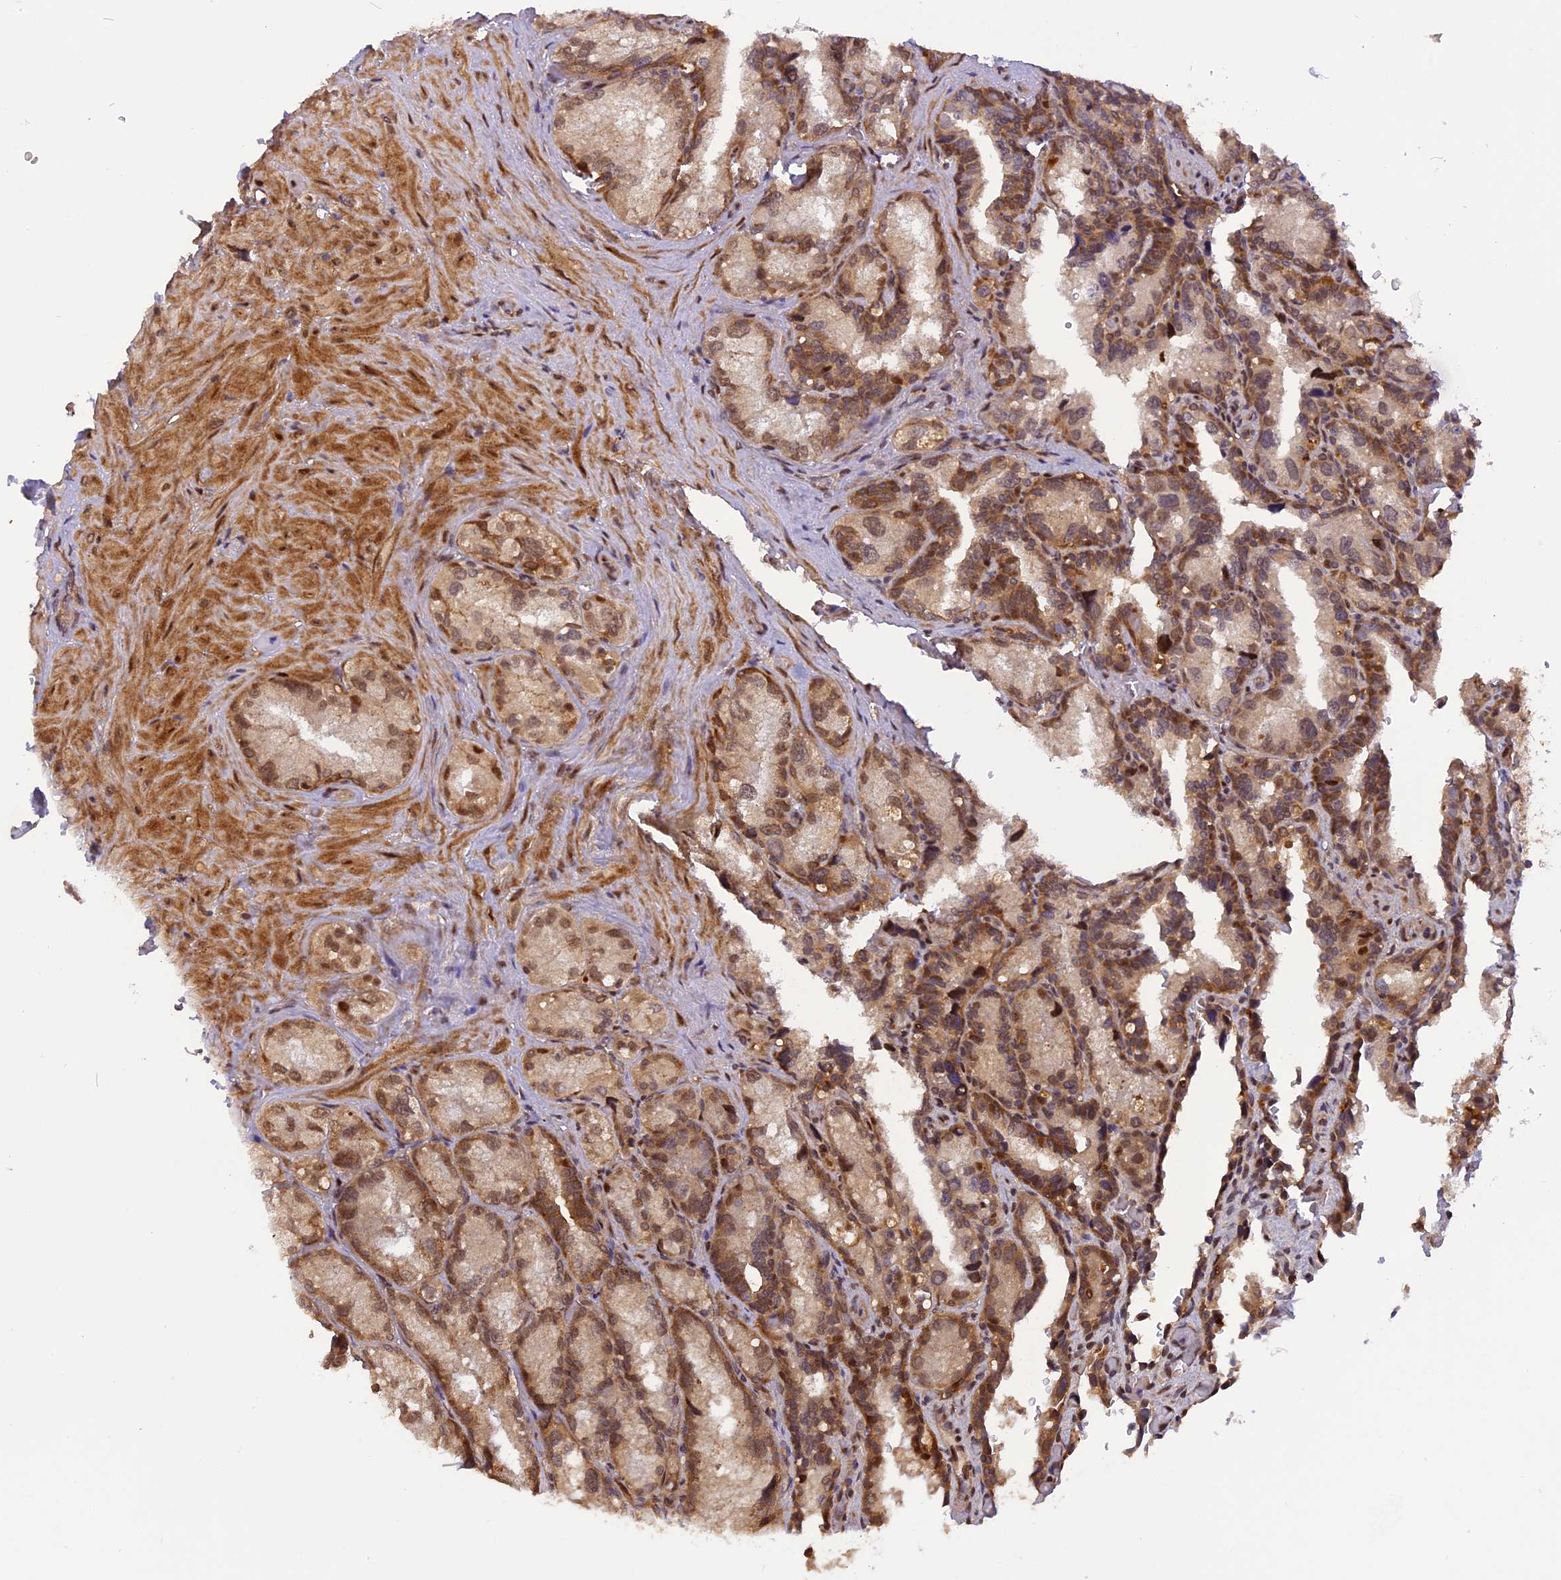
{"staining": {"intensity": "moderate", "quantity": ">75%", "location": "cytoplasmic/membranous,nuclear"}, "tissue": "seminal vesicle", "cell_type": "Glandular cells", "image_type": "normal", "snomed": [{"axis": "morphology", "description": "Normal tissue, NOS"}, {"axis": "topography", "description": "Seminal veicle"}], "caption": "Immunohistochemistry micrograph of normal seminal vesicle: seminal vesicle stained using immunohistochemistry exhibits medium levels of moderate protein expression localized specifically in the cytoplasmic/membranous,nuclear of glandular cells, appearing as a cytoplasmic/membranous,nuclear brown color.", "gene": "MICALL1", "patient": {"sex": "male", "age": 62}}